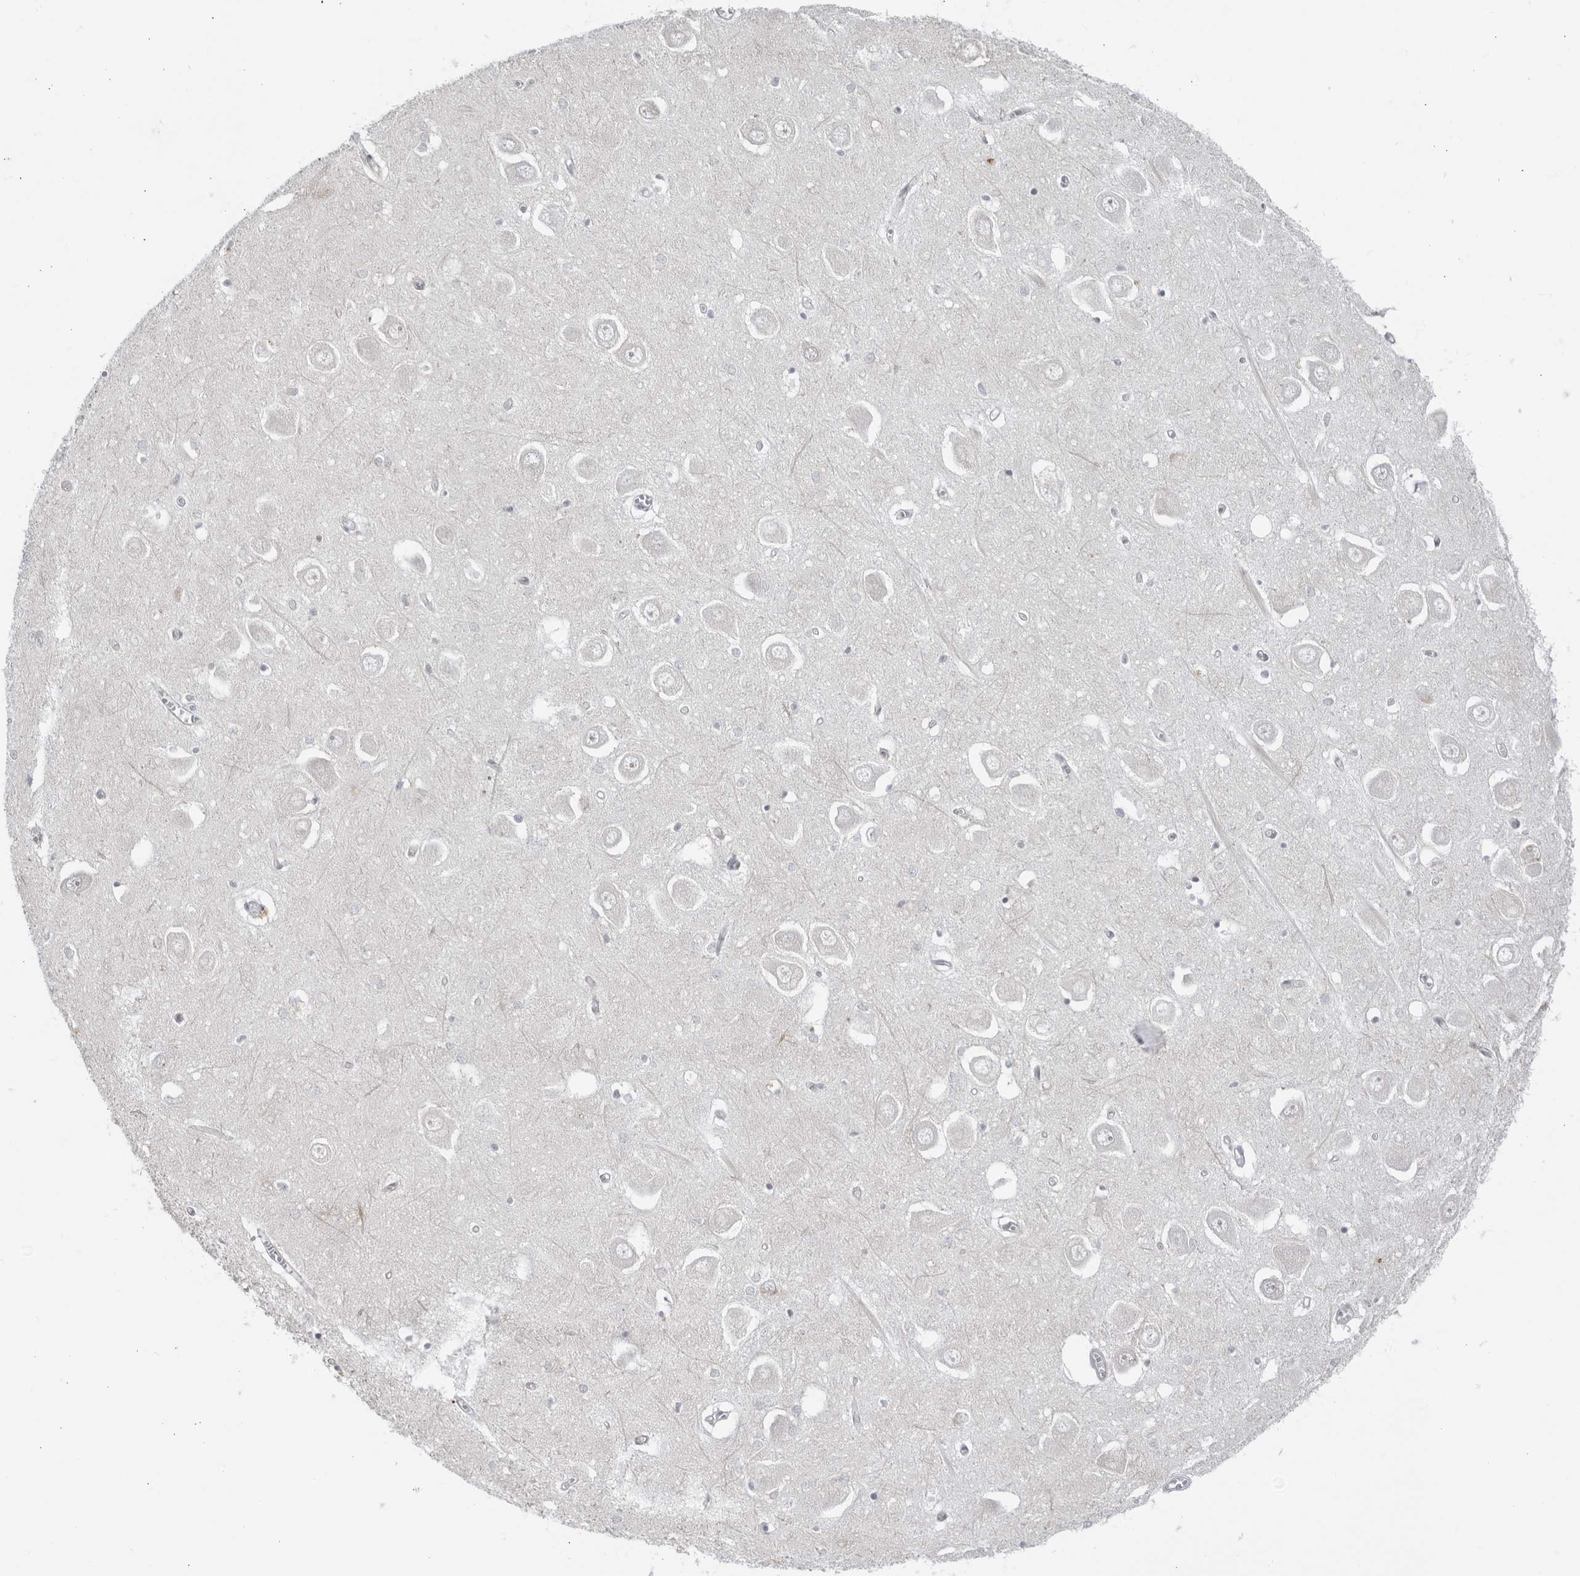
{"staining": {"intensity": "negative", "quantity": "none", "location": "none"}, "tissue": "hippocampus", "cell_type": "Glial cells", "image_type": "normal", "snomed": [{"axis": "morphology", "description": "Normal tissue, NOS"}, {"axis": "topography", "description": "Hippocampus"}], "caption": "Immunohistochemistry (IHC) micrograph of unremarkable hippocampus: human hippocampus stained with DAB displays no significant protein positivity in glial cells. (Brightfield microscopy of DAB (3,3'-diaminobenzidine) IHC at high magnification).", "gene": "DTL", "patient": {"sex": "male", "age": 70}}